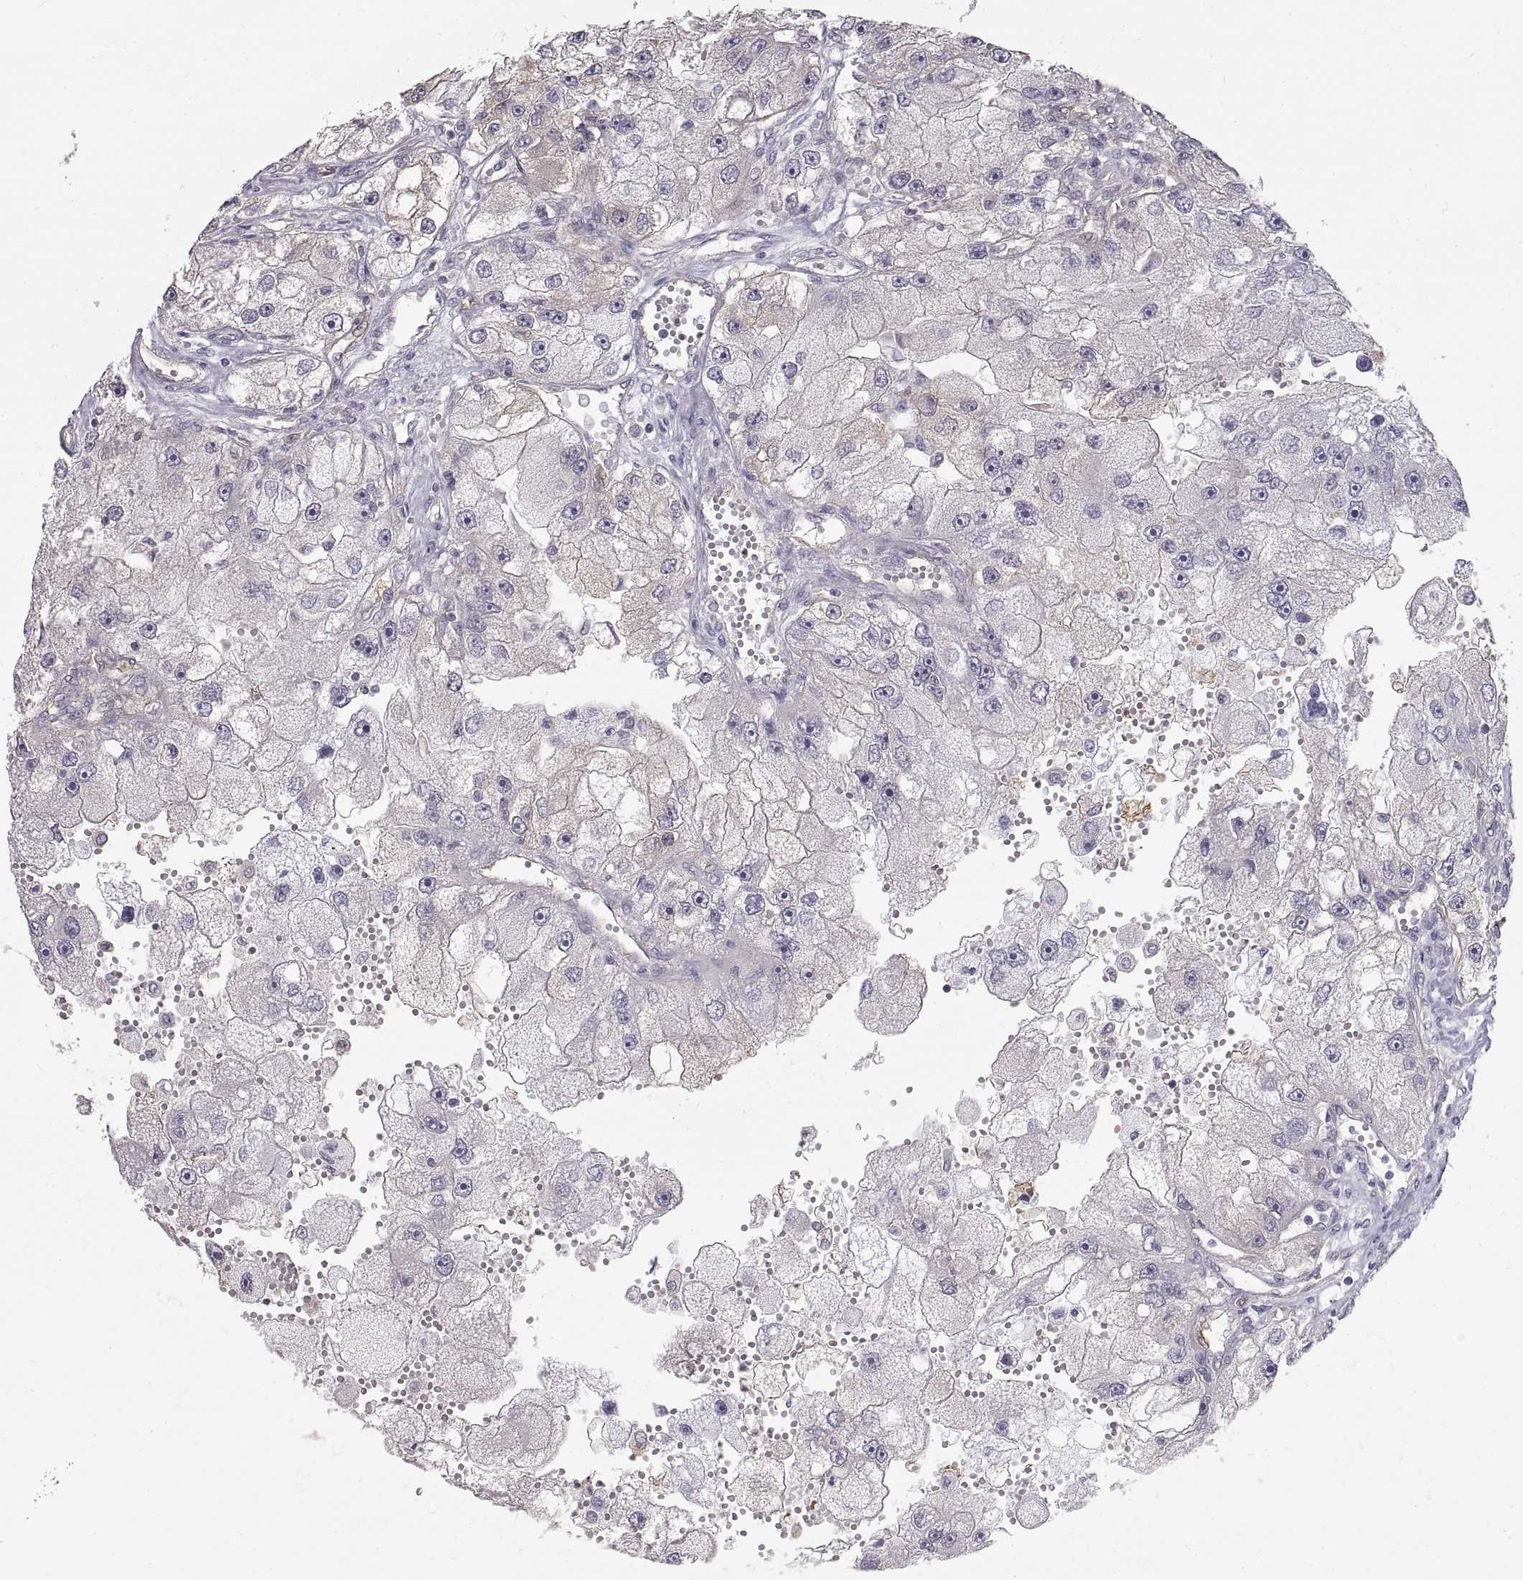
{"staining": {"intensity": "weak", "quantity": "<25%", "location": "cytoplasmic/membranous"}, "tissue": "renal cancer", "cell_type": "Tumor cells", "image_type": "cancer", "snomed": [{"axis": "morphology", "description": "Adenocarcinoma, NOS"}, {"axis": "topography", "description": "Kidney"}], "caption": "This photomicrograph is of adenocarcinoma (renal) stained with IHC to label a protein in brown with the nuclei are counter-stained blue. There is no expression in tumor cells. (DAB (3,3'-diaminobenzidine) immunohistochemistry (IHC), high magnification).", "gene": "HSP90AB1", "patient": {"sex": "male", "age": 63}}